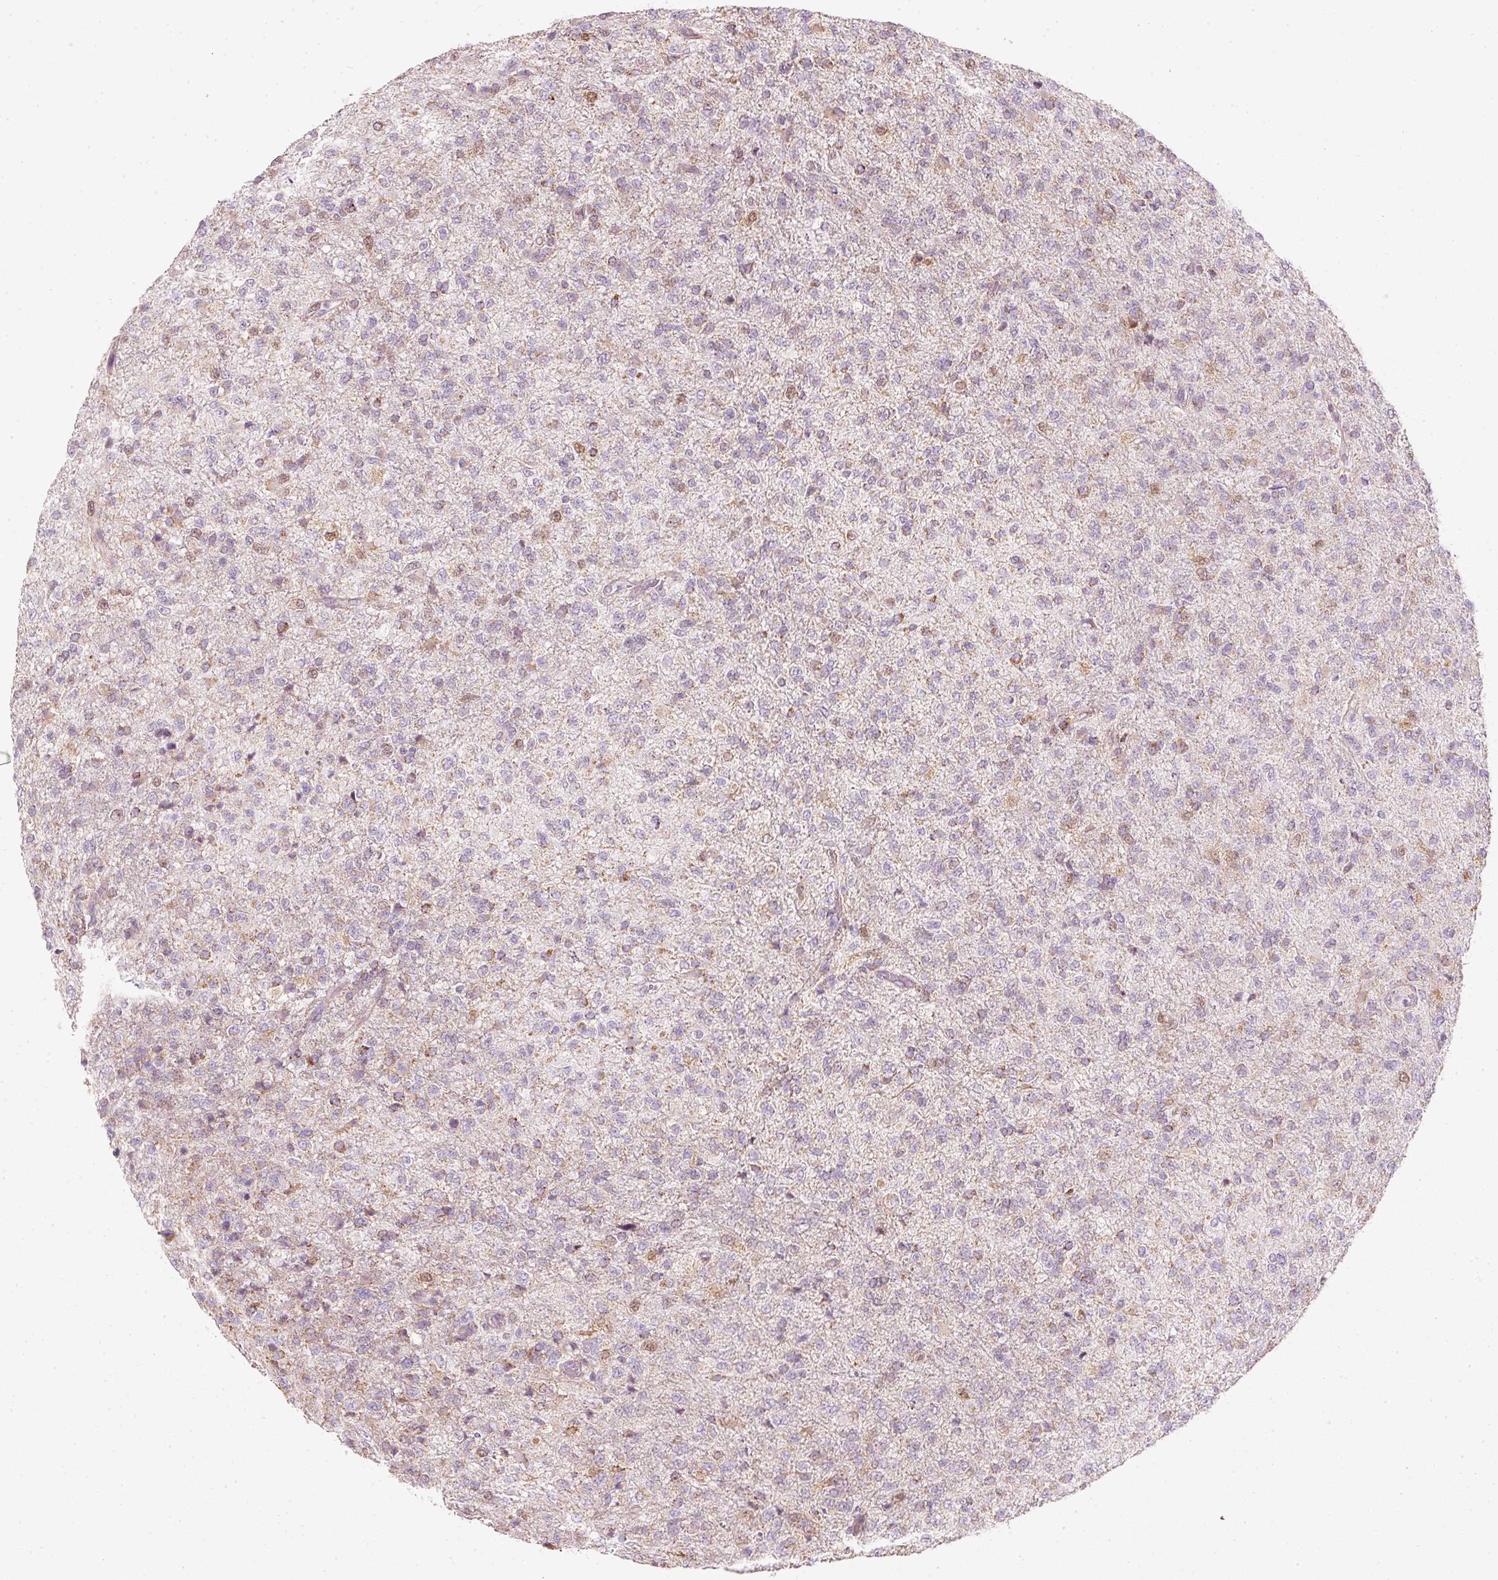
{"staining": {"intensity": "moderate", "quantity": "<25%", "location": "cytoplasmic/membranous,nuclear"}, "tissue": "glioma", "cell_type": "Tumor cells", "image_type": "cancer", "snomed": [{"axis": "morphology", "description": "Glioma, malignant, High grade"}, {"axis": "topography", "description": "Brain"}], "caption": "The micrograph reveals staining of malignant high-grade glioma, revealing moderate cytoplasmic/membranous and nuclear protein positivity (brown color) within tumor cells.", "gene": "DUT", "patient": {"sex": "female", "age": 74}}